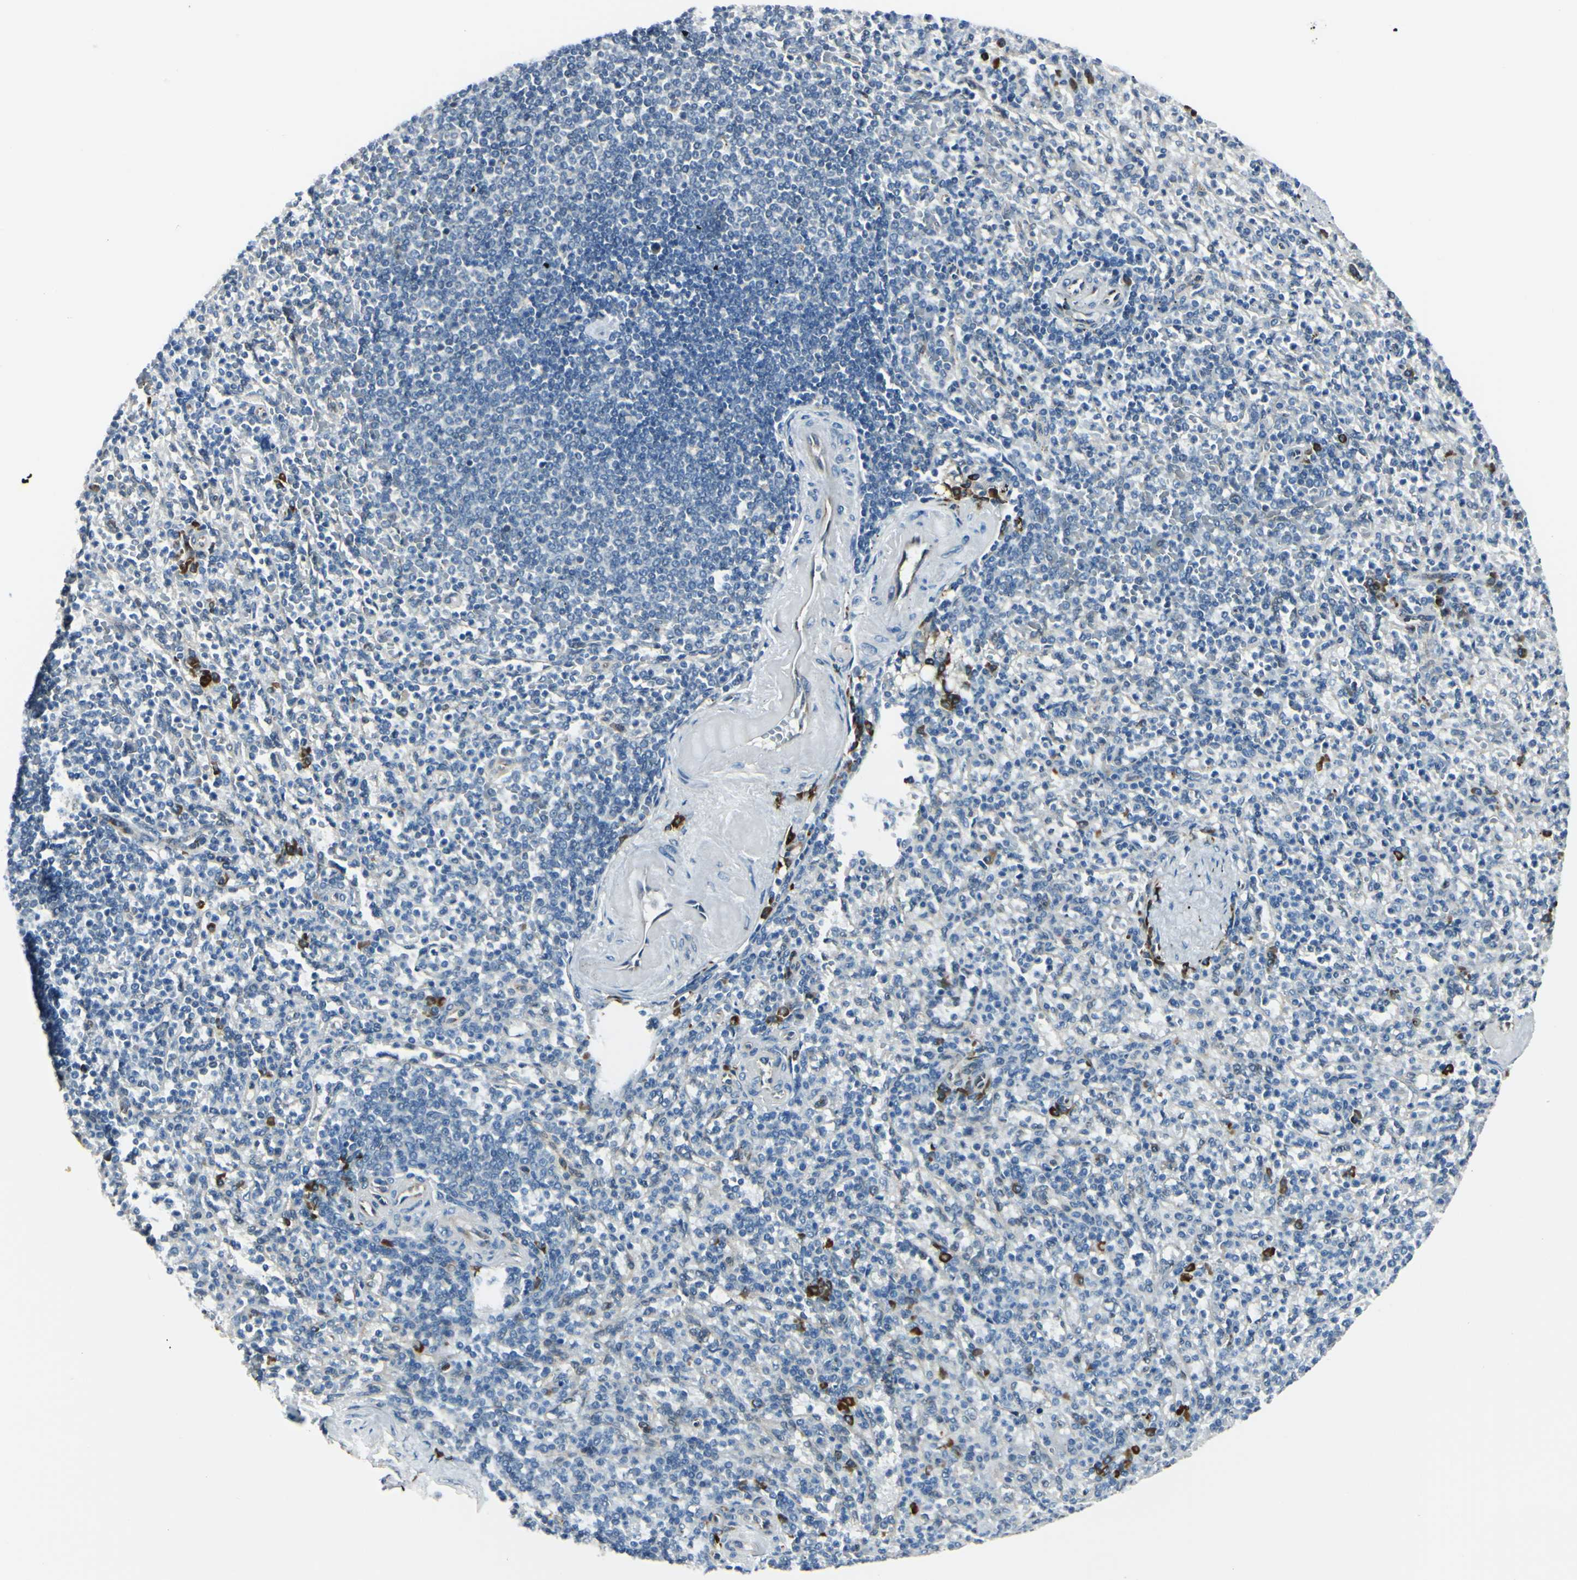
{"staining": {"intensity": "strong", "quantity": "<25%", "location": "cytoplasmic/membranous"}, "tissue": "spleen", "cell_type": "Cells in red pulp", "image_type": "normal", "snomed": [{"axis": "morphology", "description": "Normal tissue, NOS"}, {"axis": "topography", "description": "Spleen"}], "caption": "Immunohistochemical staining of benign human spleen reveals medium levels of strong cytoplasmic/membranous positivity in approximately <25% of cells in red pulp. The staining was performed using DAB (3,3'-diaminobenzidine), with brown indicating positive protein expression. Nuclei are stained blue with hematoxylin.", "gene": "SELENOS", "patient": {"sex": "female", "age": 74}}